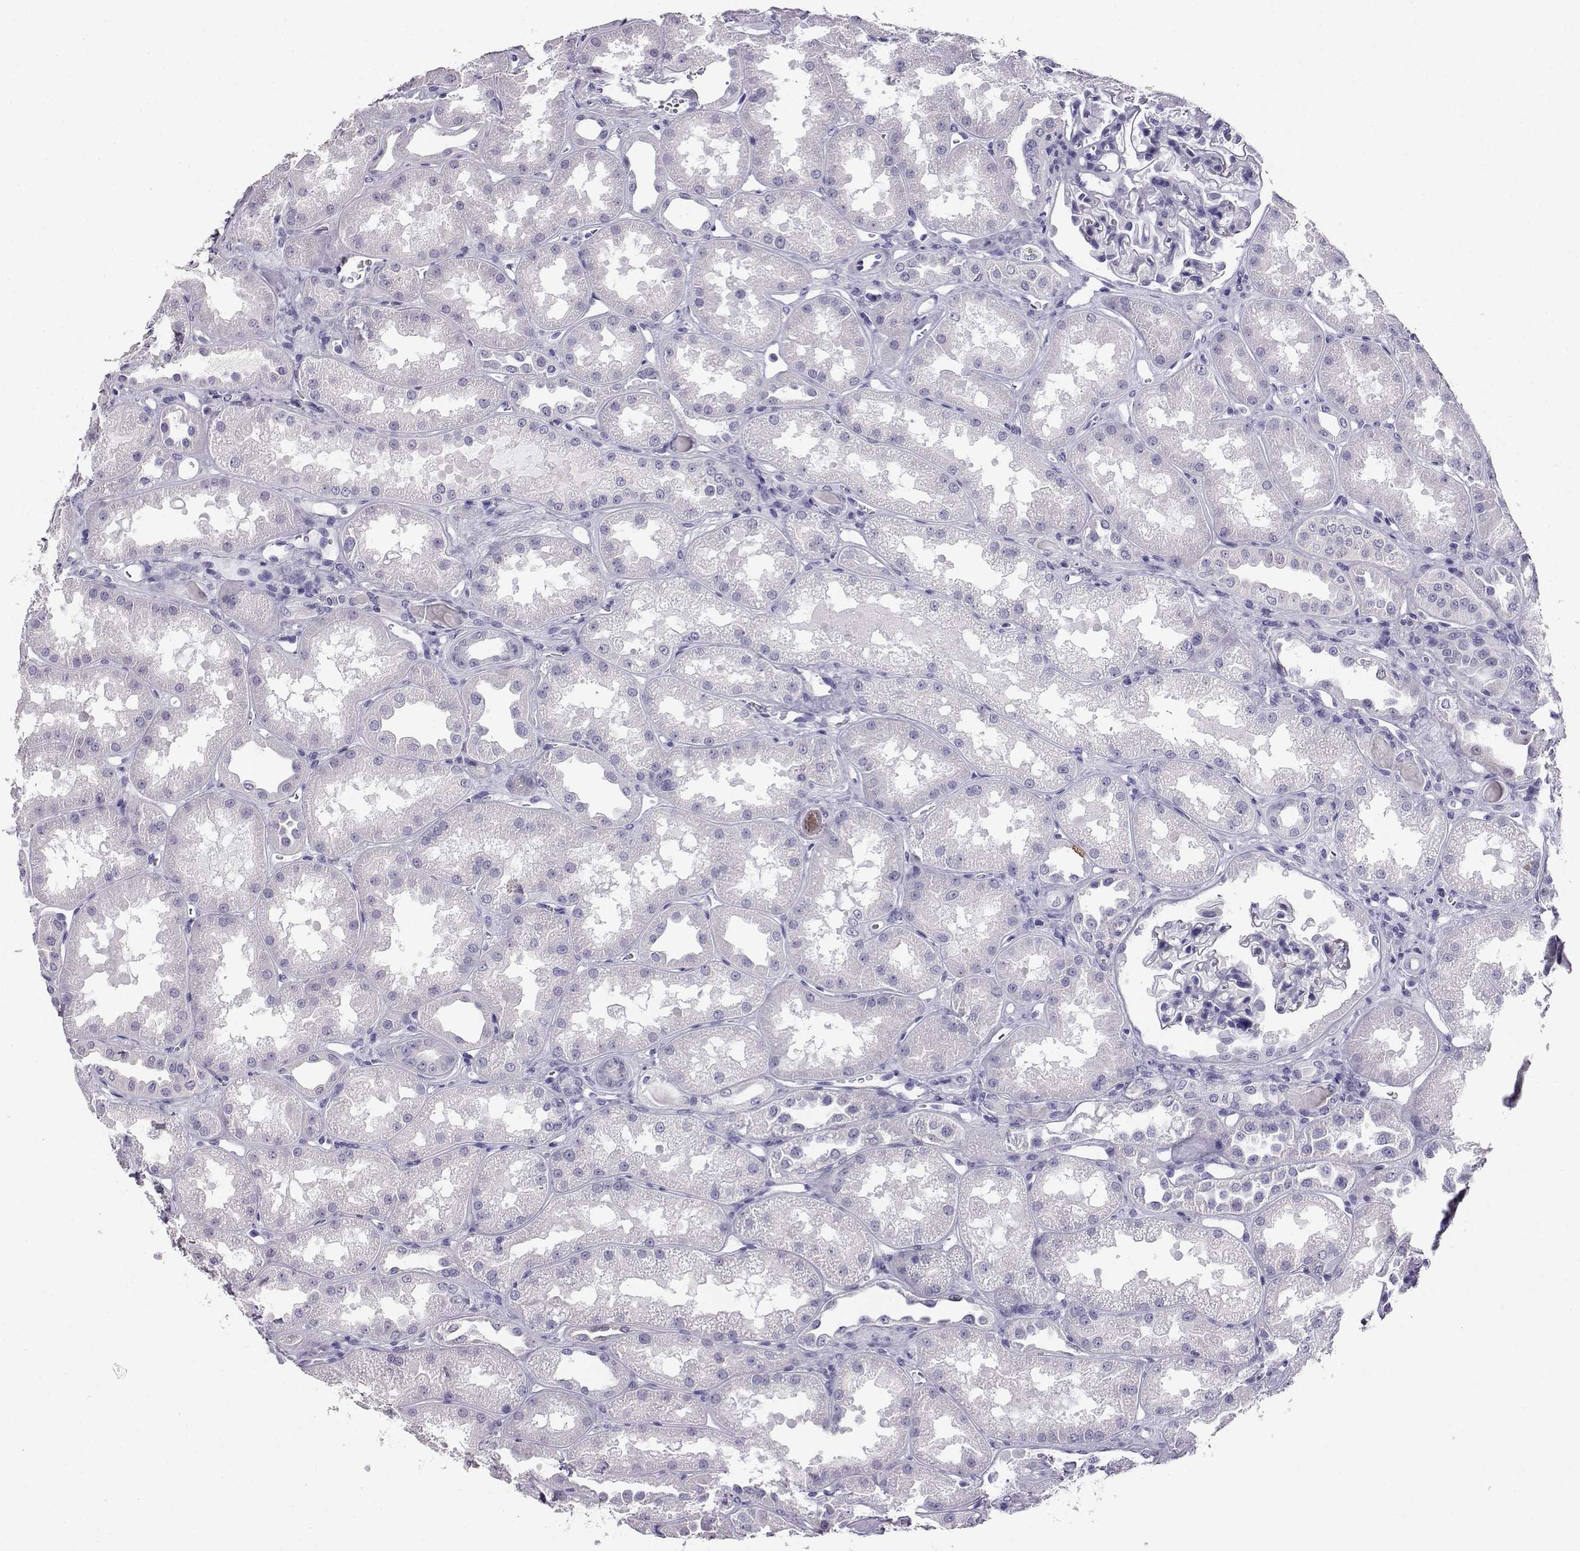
{"staining": {"intensity": "negative", "quantity": "none", "location": "none"}, "tissue": "kidney", "cell_type": "Cells in glomeruli", "image_type": "normal", "snomed": [{"axis": "morphology", "description": "Normal tissue, NOS"}, {"axis": "topography", "description": "Kidney"}], "caption": "The immunohistochemistry (IHC) image has no significant positivity in cells in glomeruli of kidney. Brightfield microscopy of immunohistochemistry stained with DAB (3,3'-diaminobenzidine) (brown) and hematoxylin (blue), captured at high magnification.", "gene": "AKR1B1", "patient": {"sex": "male", "age": 61}}